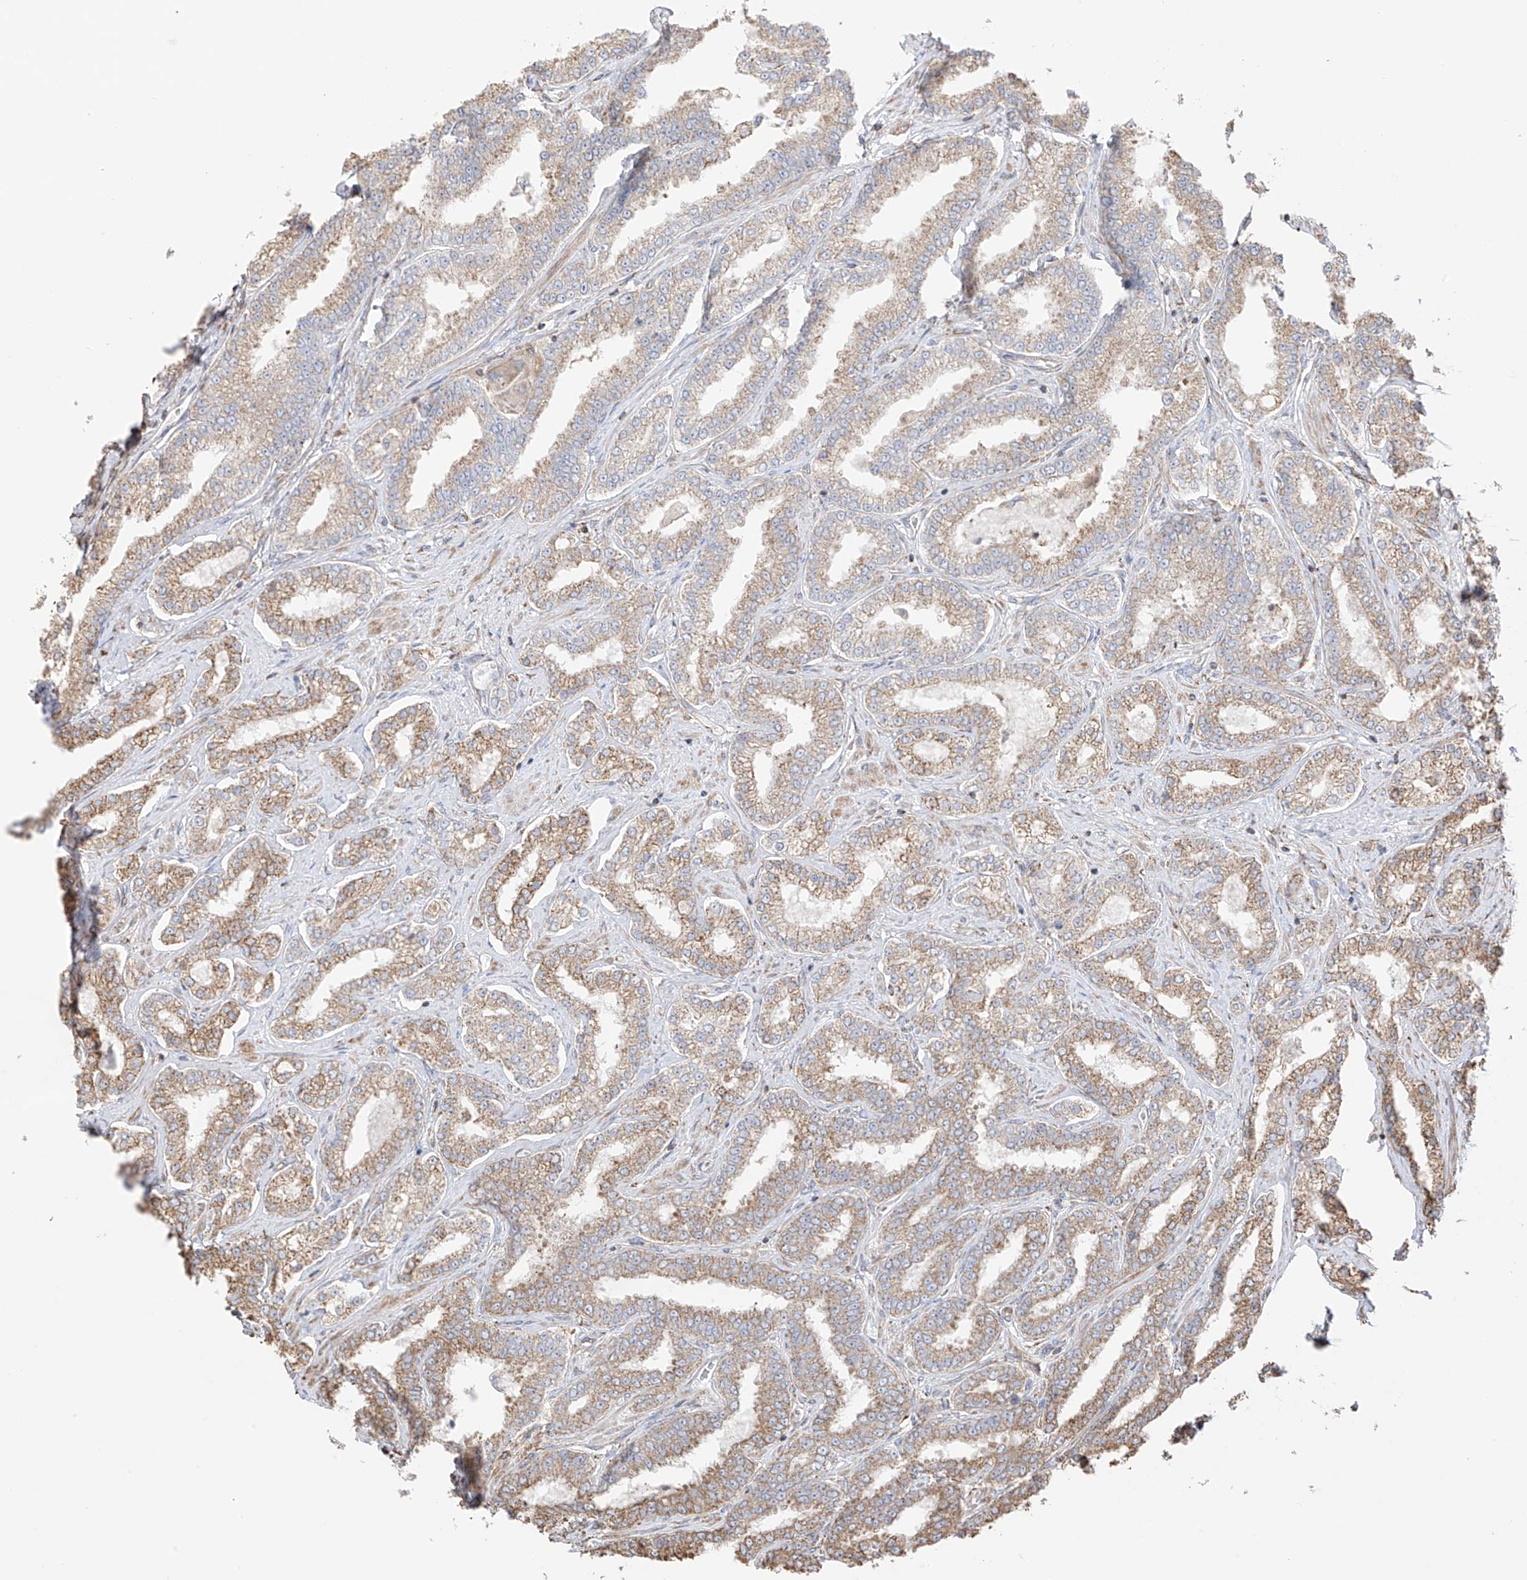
{"staining": {"intensity": "moderate", "quantity": ">75%", "location": "cytoplasmic/membranous"}, "tissue": "prostate cancer", "cell_type": "Tumor cells", "image_type": "cancer", "snomed": [{"axis": "morphology", "description": "Normal tissue, NOS"}, {"axis": "morphology", "description": "Adenocarcinoma, High grade"}, {"axis": "topography", "description": "Prostate"}], "caption": "Protein expression analysis of prostate cancer (adenocarcinoma (high-grade)) exhibits moderate cytoplasmic/membranous staining in about >75% of tumor cells.", "gene": "XKR3", "patient": {"sex": "male", "age": 83}}